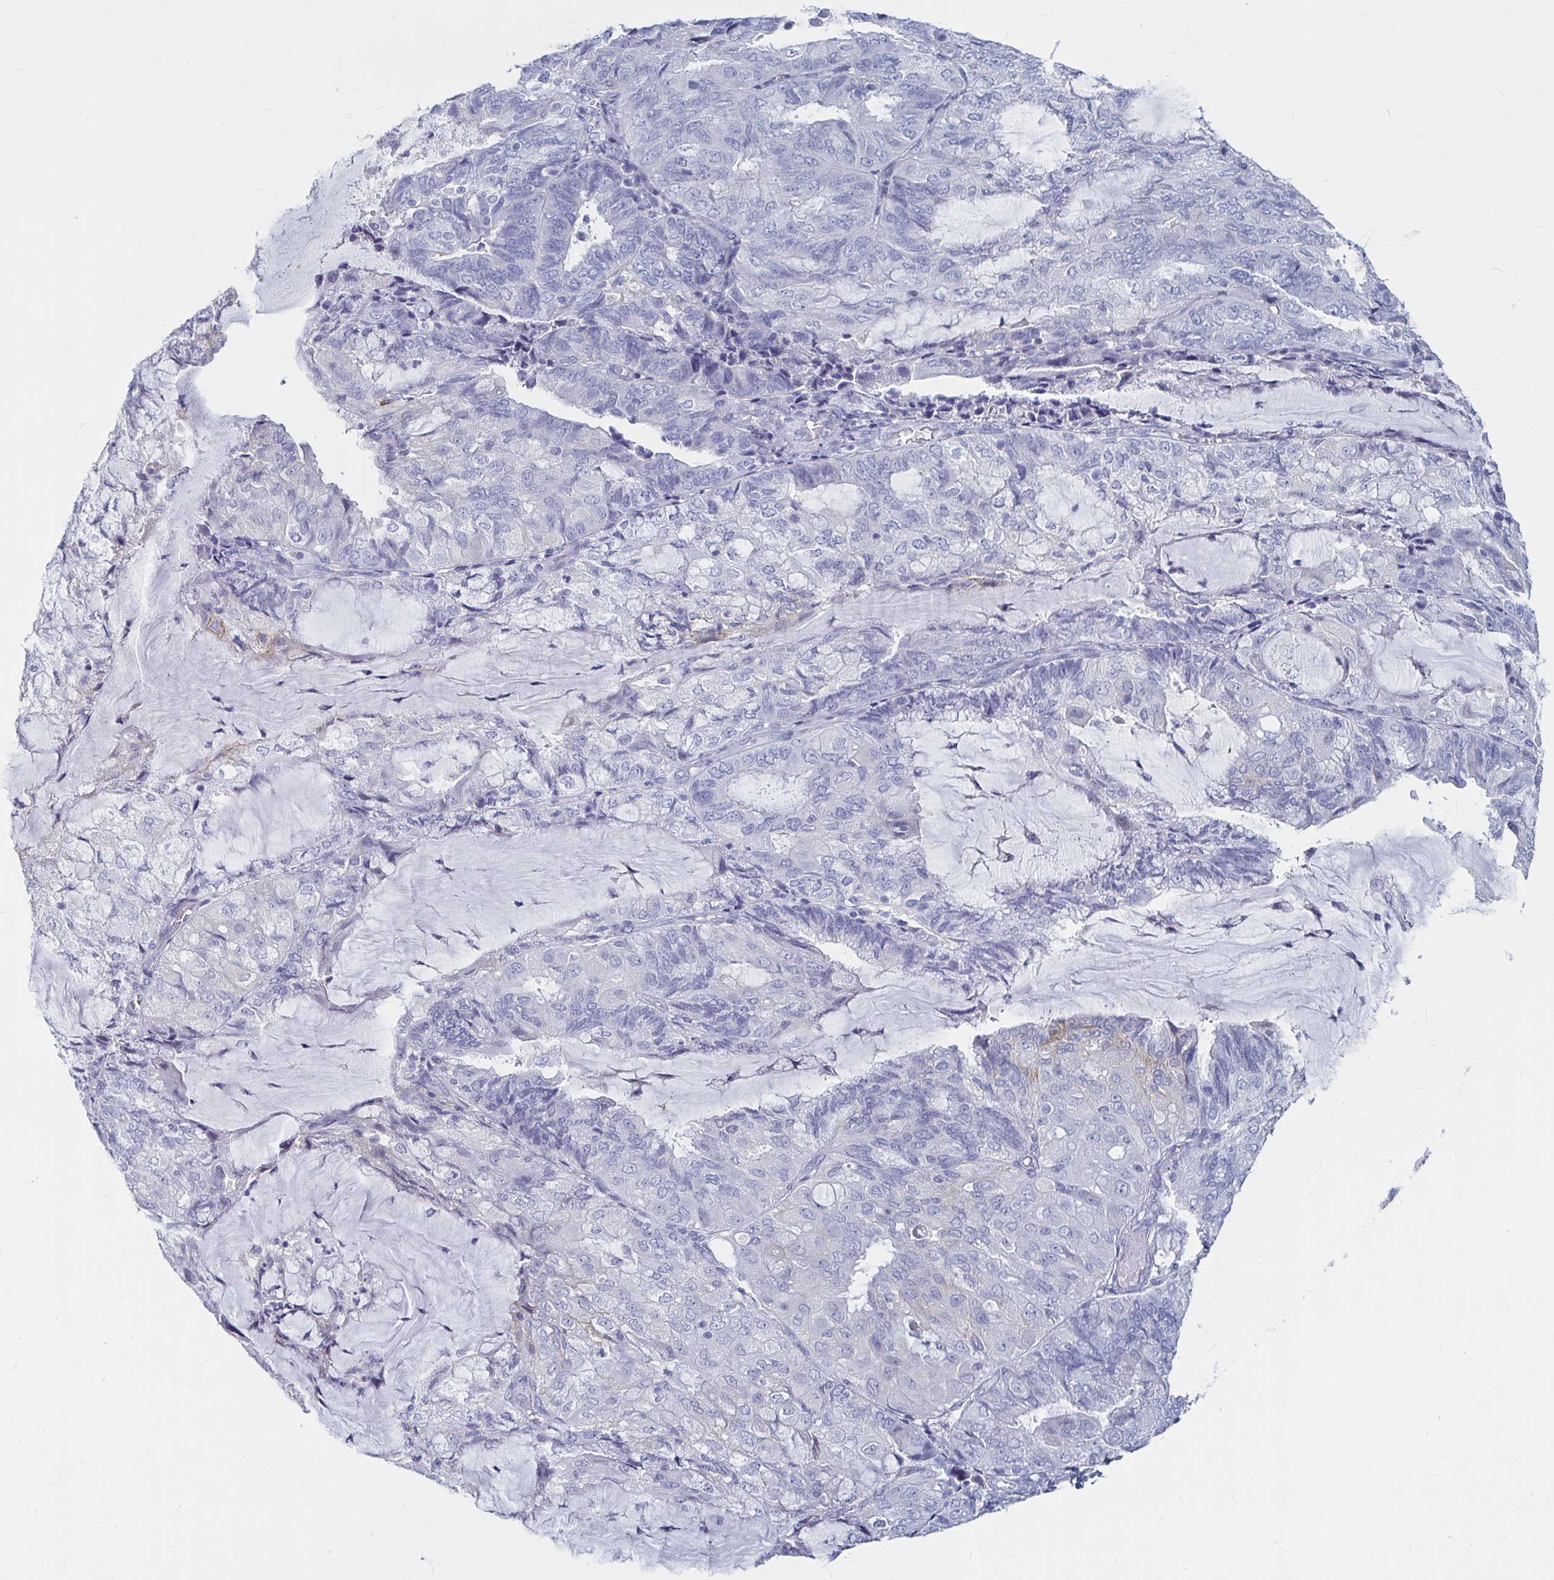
{"staining": {"intensity": "negative", "quantity": "none", "location": "none"}, "tissue": "endometrial cancer", "cell_type": "Tumor cells", "image_type": "cancer", "snomed": [{"axis": "morphology", "description": "Adenocarcinoma, NOS"}, {"axis": "topography", "description": "Endometrium"}], "caption": "Immunohistochemistry (IHC) of human endometrial cancer (adenocarcinoma) displays no expression in tumor cells.", "gene": "CA9", "patient": {"sex": "female", "age": 81}}